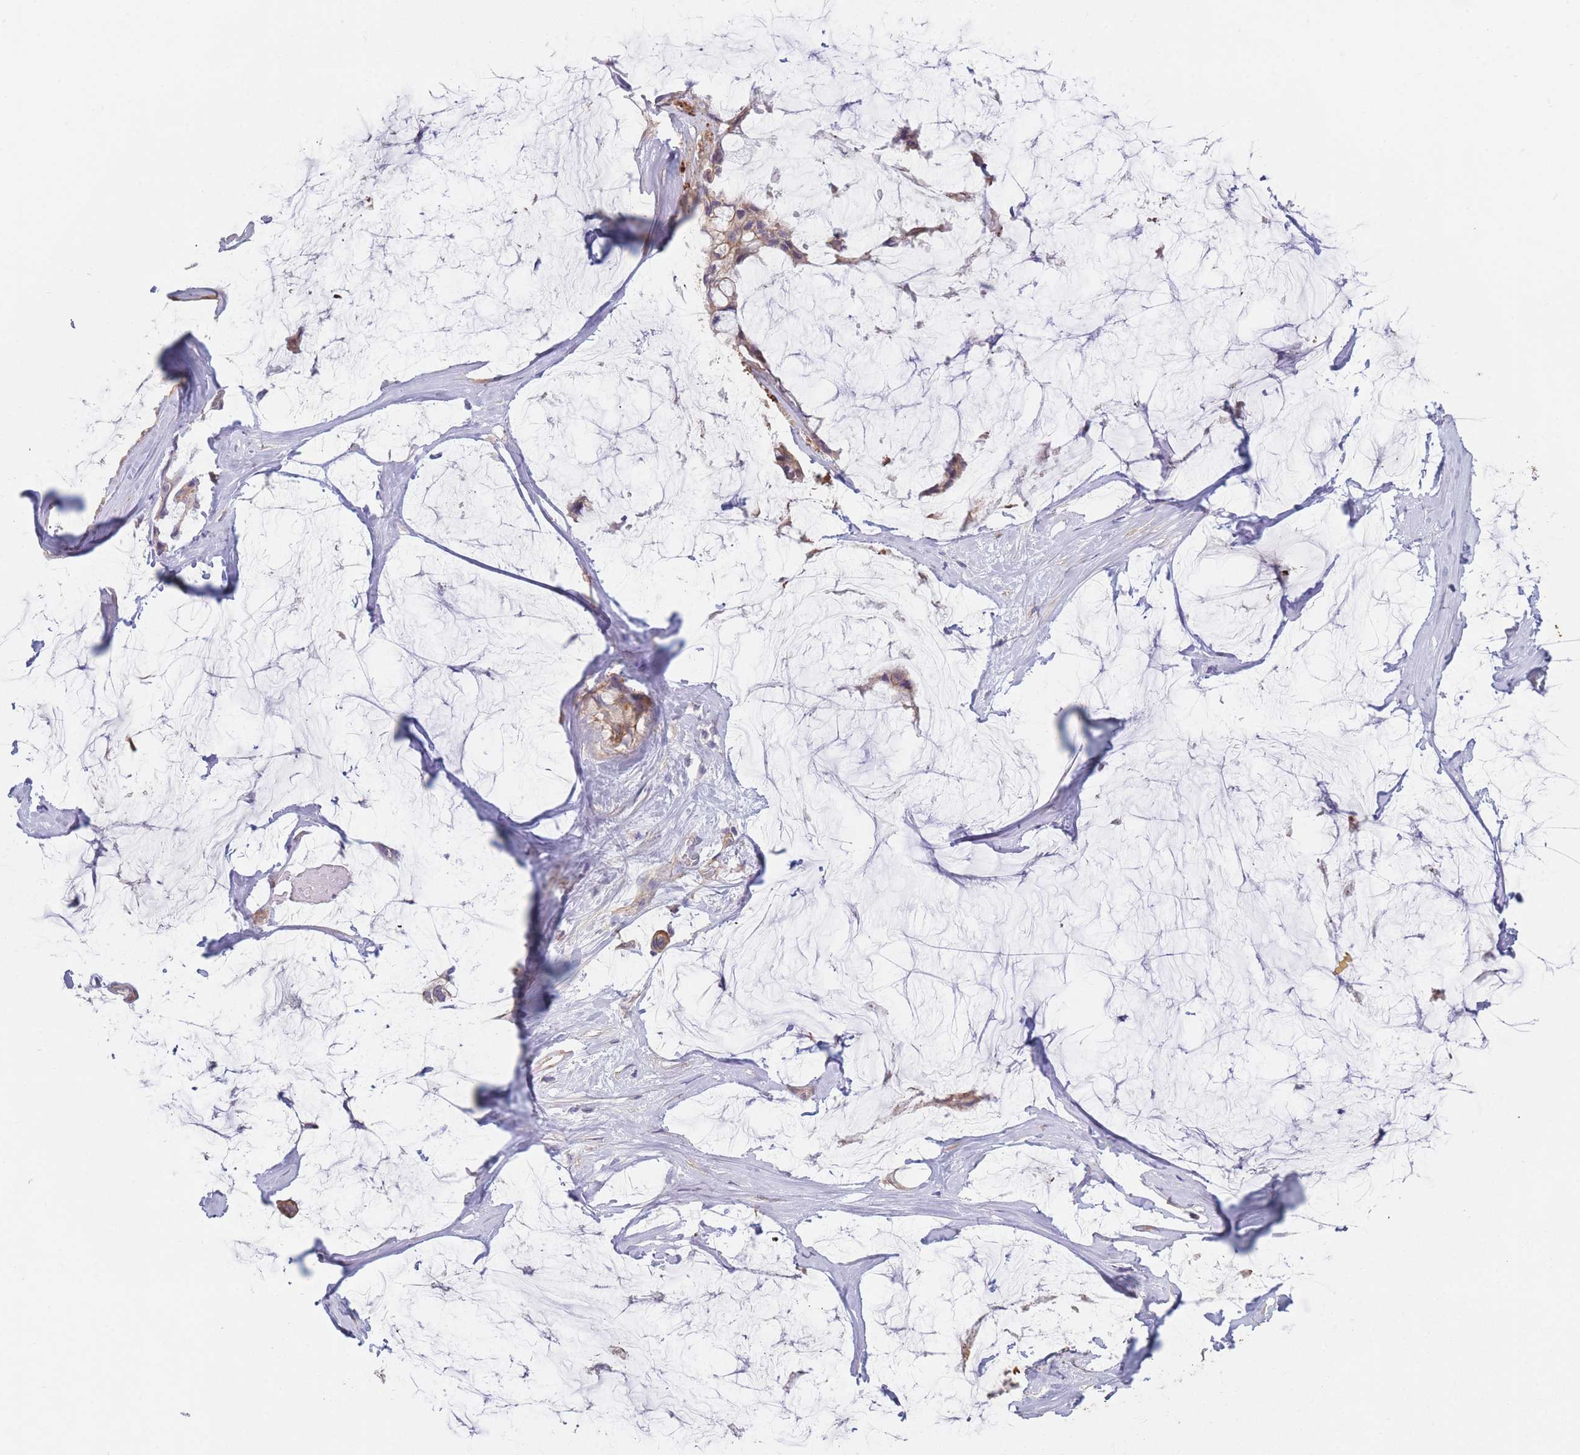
{"staining": {"intensity": "moderate", "quantity": ">75%", "location": "cytoplasmic/membranous"}, "tissue": "ovarian cancer", "cell_type": "Tumor cells", "image_type": "cancer", "snomed": [{"axis": "morphology", "description": "Cystadenocarcinoma, mucinous, NOS"}, {"axis": "topography", "description": "Ovary"}], "caption": "Immunohistochemical staining of mucinous cystadenocarcinoma (ovarian) shows moderate cytoplasmic/membranous protein expression in approximately >75% of tumor cells. The staining was performed using DAB to visualize the protein expression in brown, while the nuclei were stained in blue with hematoxylin (Magnification: 20x).", "gene": "WDR93", "patient": {"sex": "female", "age": 39}}